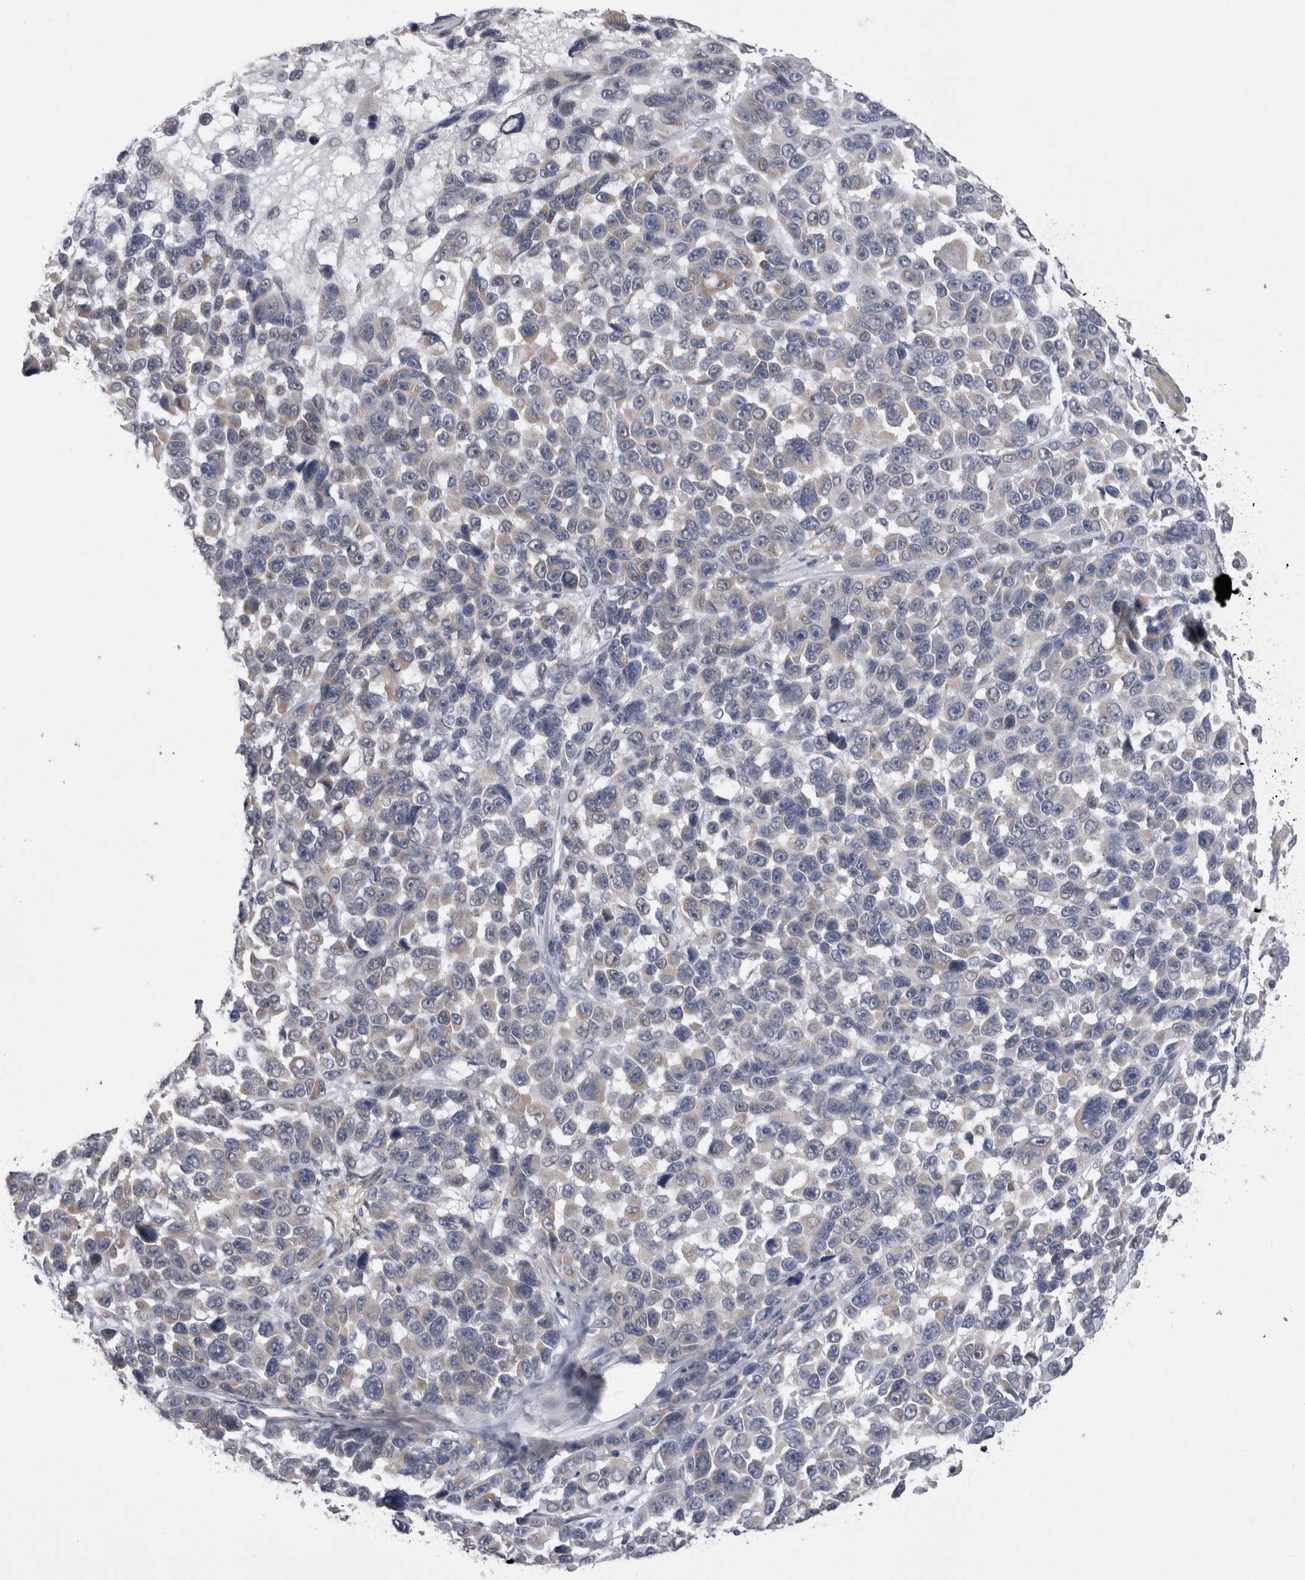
{"staining": {"intensity": "negative", "quantity": "none", "location": "none"}, "tissue": "melanoma", "cell_type": "Tumor cells", "image_type": "cancer", "snomed": [{"axis": "morphology", "description": "Malignant melanoma, NOS"}, {"axis": "topography", "description": "Skin"}], "caption": "A high-resolution photomicrograph shows immunohistochemistry staining of malignant melanoma, which reveals no significant positivity in tumor cells.", "gene": "ARHGAP29", "patient": {"sex": "male", "age": 53}}